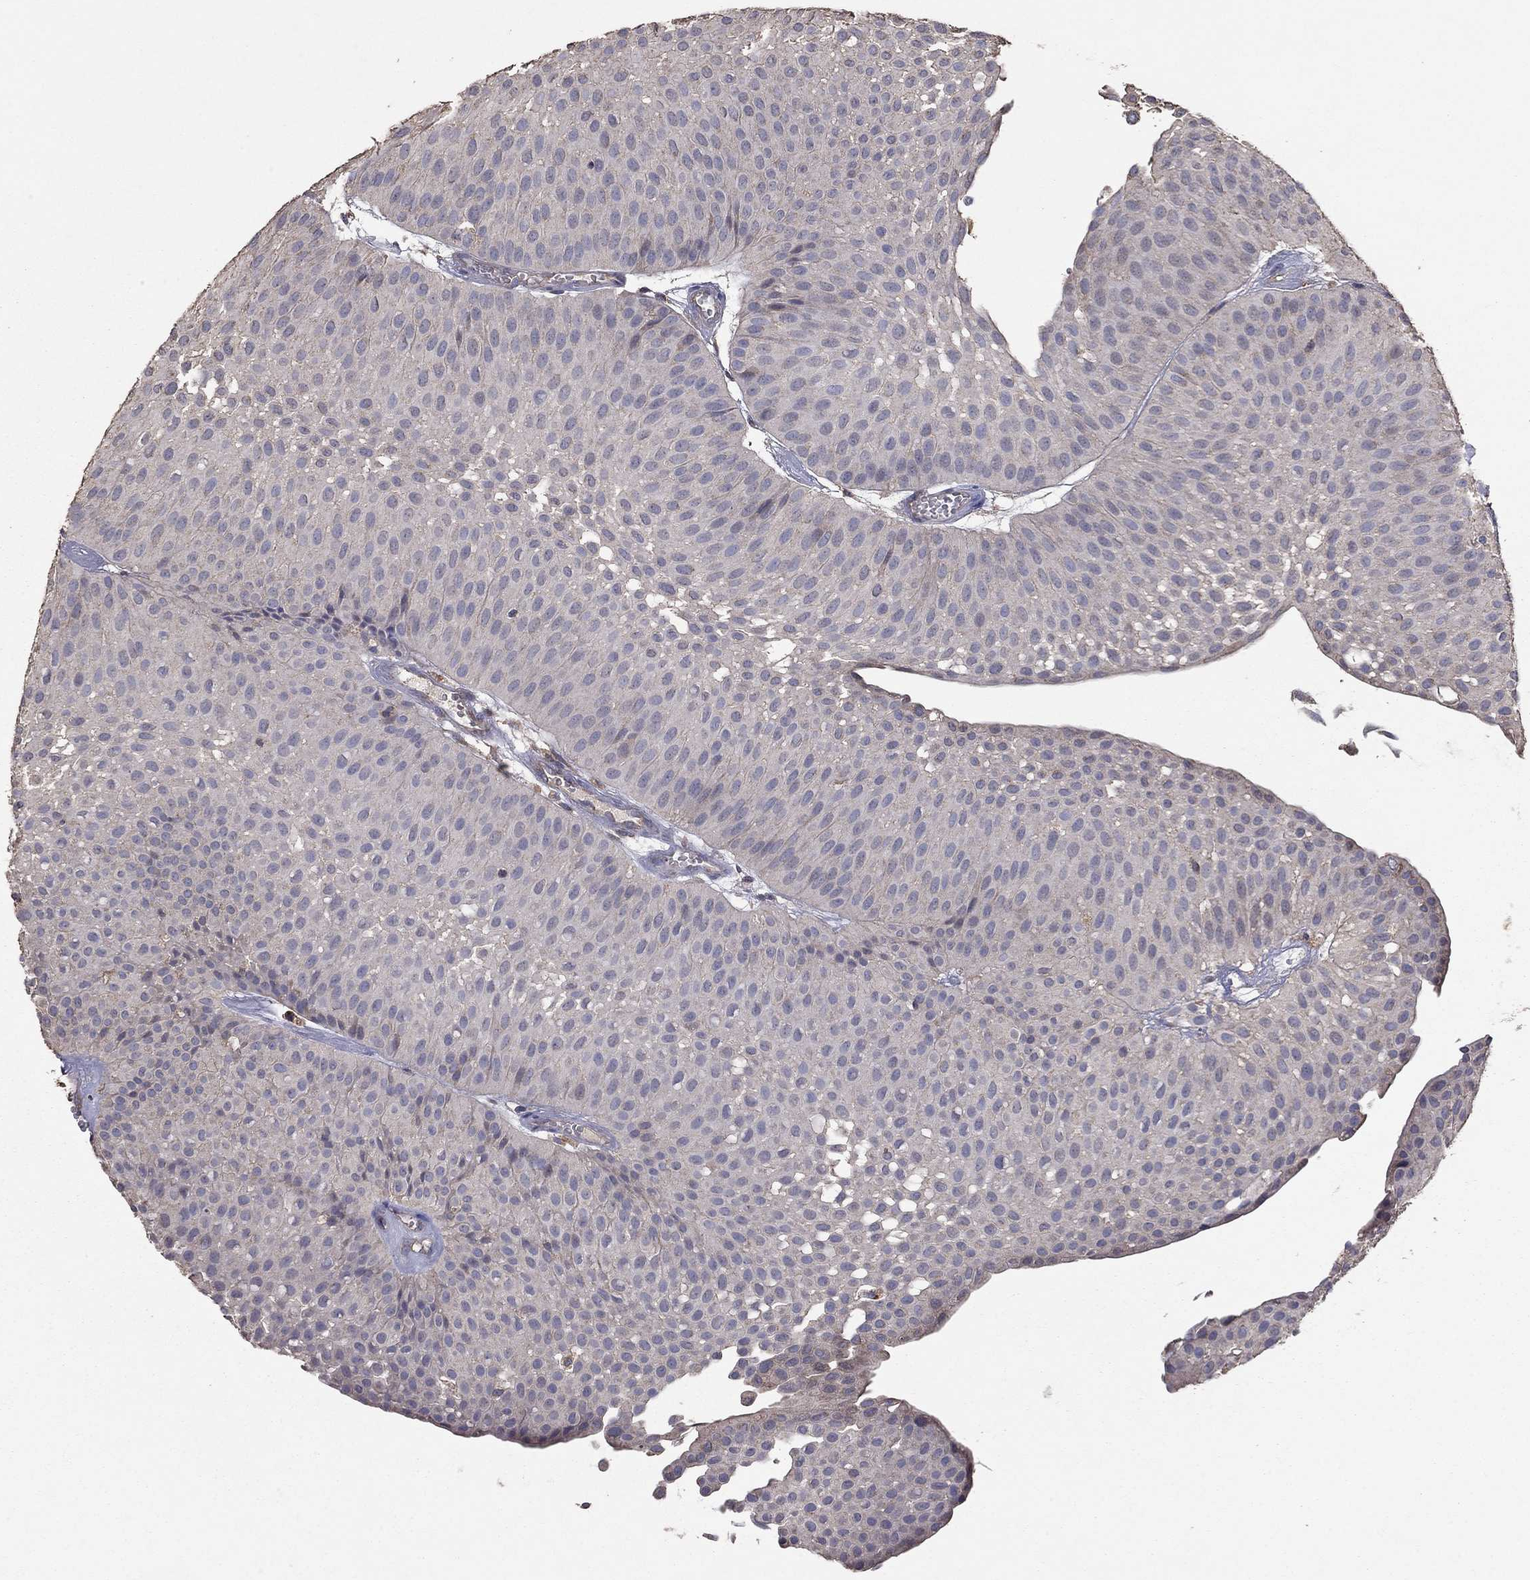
{"staining": {"intensity": "negative", "quantity": "none", "location": "none"}, "tissue": "urothelial cancer", "cell_type": "Tumor cells", "image_type": "cancer", "snomed": [{"axis": "morphology", "description": "Urothelial carcinoma, Low grade"}, {"axis": "topography", "description": "Urinary bladder"}], "caption": "Immunohistochemistry (IHC) of urothelial cancer reveals no staining in tumor cells.", "gene": "FLT4", "patient": {"sex": "male", "age": 64}}